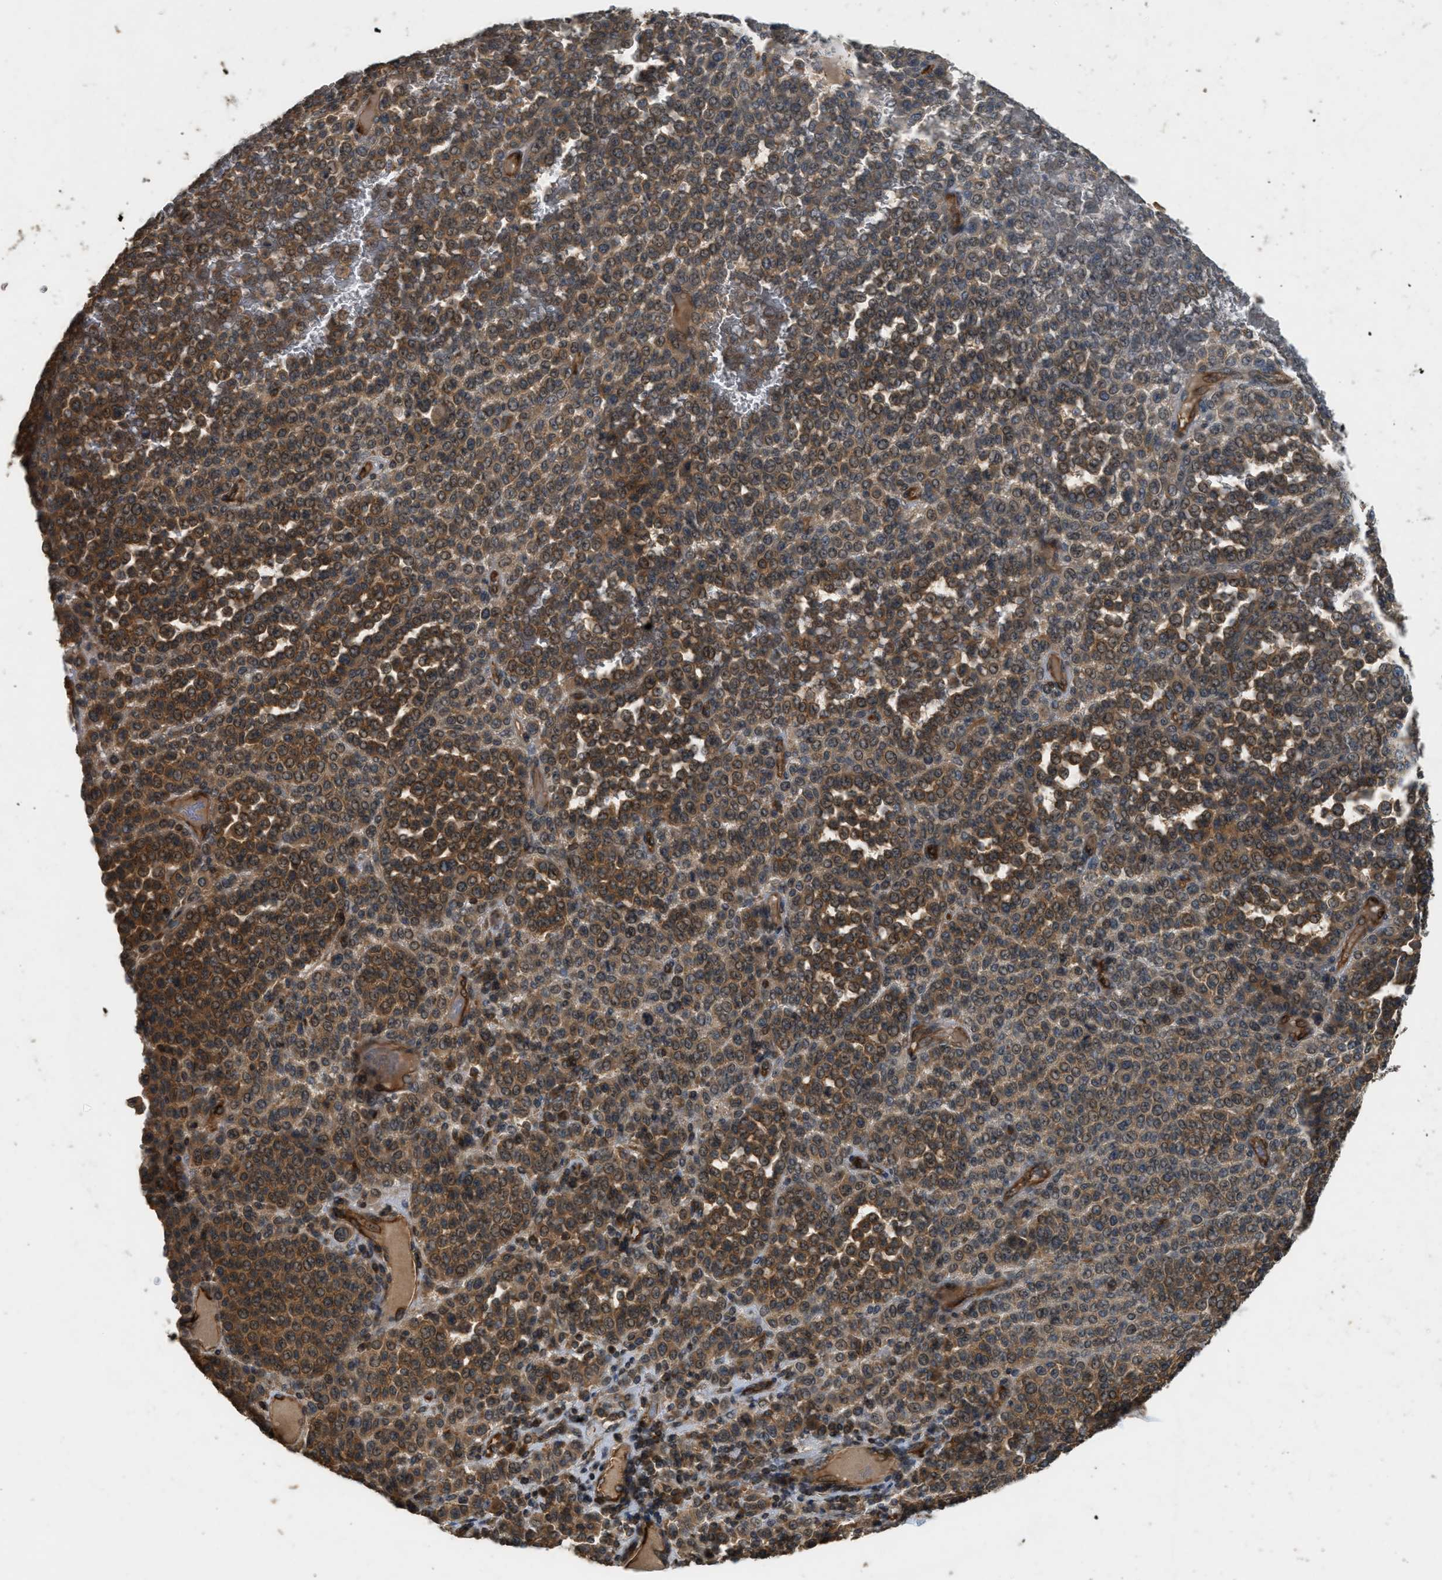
{"staining": {"intensity": "moderate", "quantity": ">75%", "location": "cytoplasmic/membranous"}, "tissue": "melanoma", "cell_type": "Tumor cells", "image_type": "cancer", "snomed": [{"axis": "morphology", "description": "Malignant melanoma, Metastatic site"}, {"axis": "topography", "description": "Pancreas"}], "caption": "This photomicrograph shows malignant melanoma (metastatic site) stained with immunohistochemistry to label a protein in brown. The cytoplasmic/membranous of tumor cells show moderate positivity for the protein. Nuclei are counter-stained blue.", "gene": "HIP1R", "patient": {"sex": "female", "age": 30}}